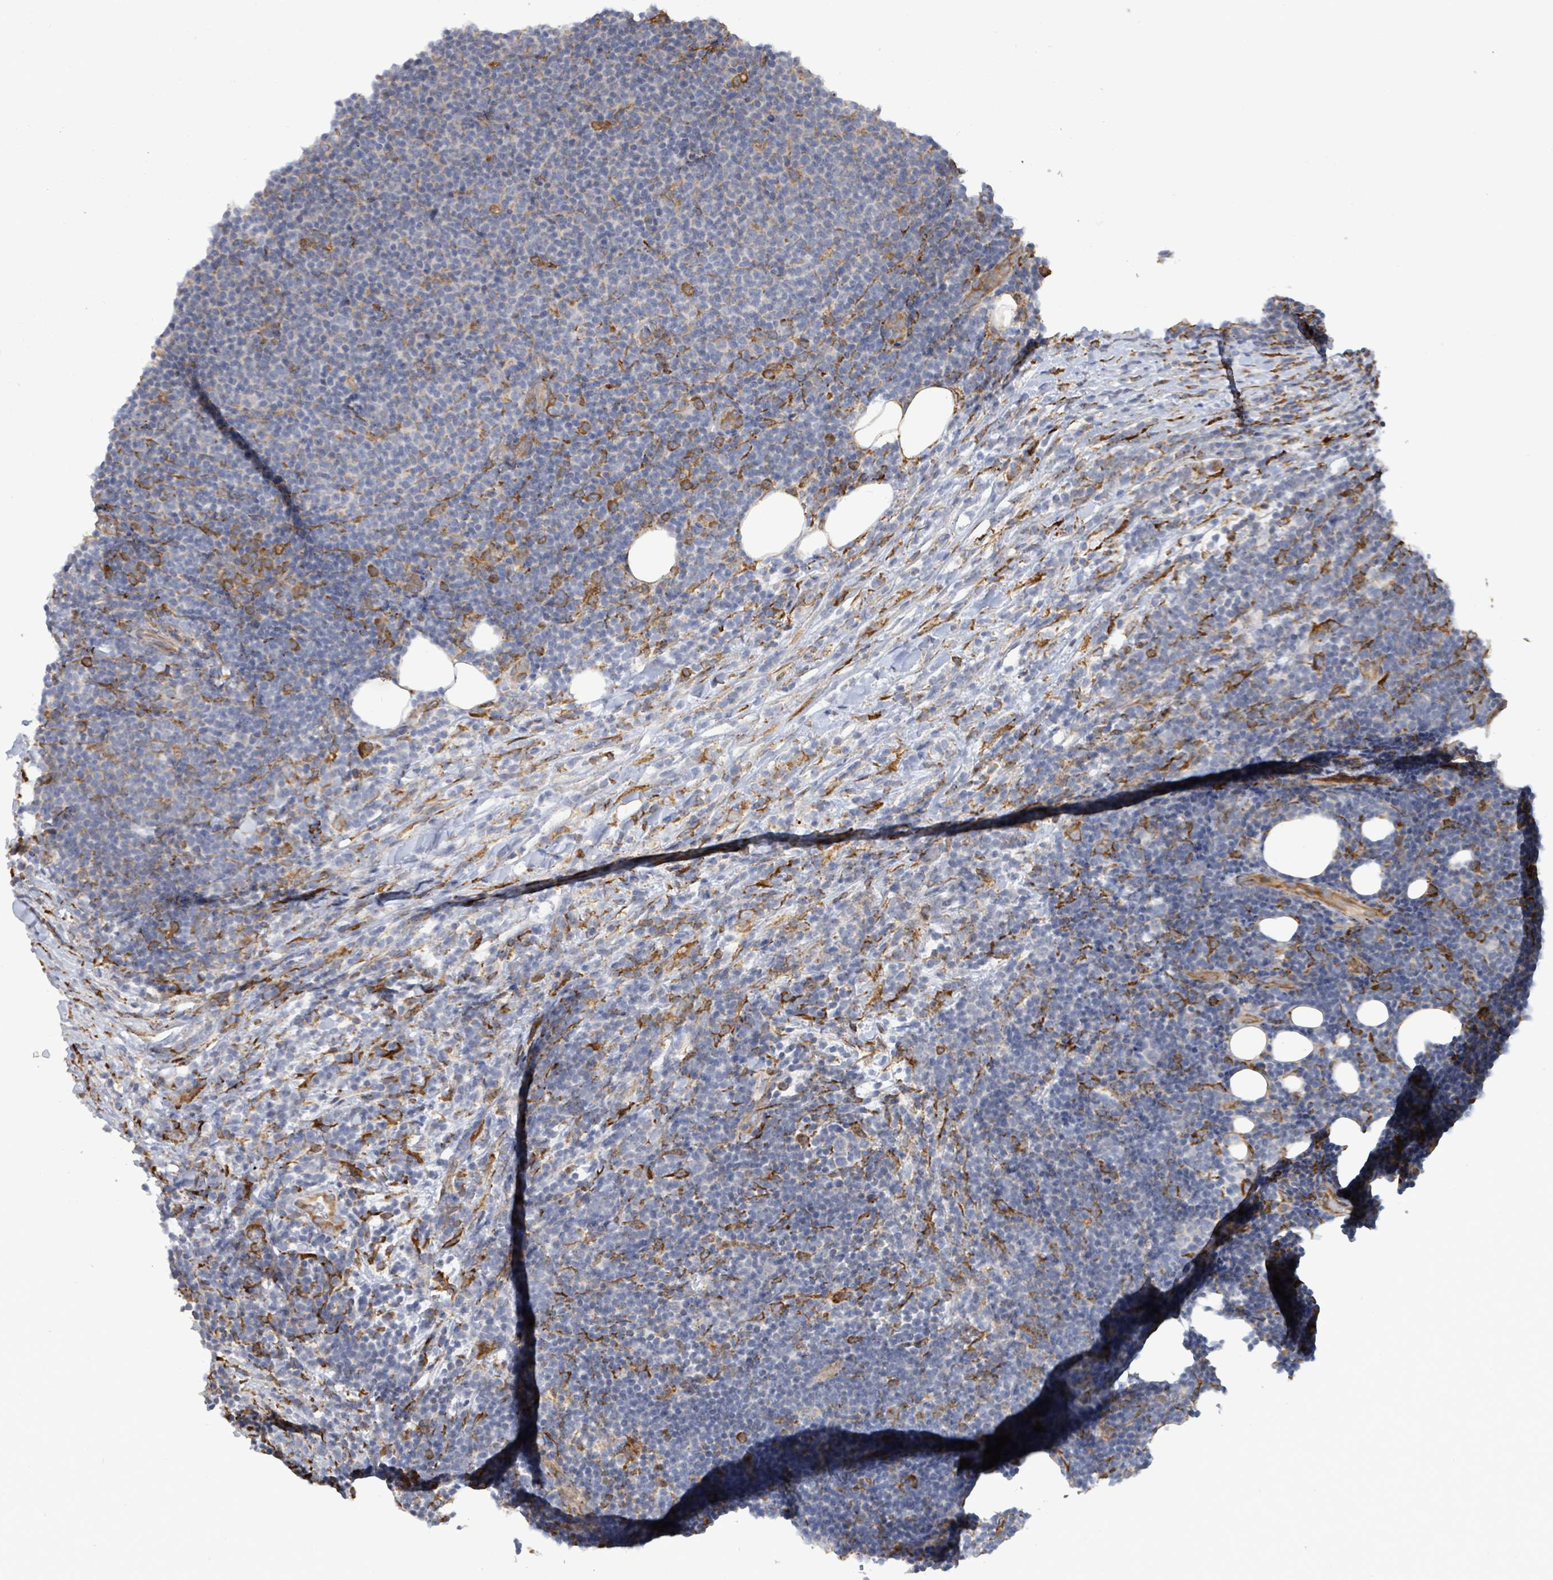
{"staining": {"intensity": "negative", "quantity": "none", "location": "none"}, "tissue": "lymphoma", "cell_type": "Tumor cells", "image_type": "cancer", "snomed": [{"axis": "morphology", "description": "Malignant lymphoma, non-Hodgkin's type, Low grade"}, {"axis": "topography", "description": "Lymph node"}], "caption": "Tumor cells are negative for protein expression in human malignant lymphoma, non-Hodgkin's type (low-grade).", "gene": "RFPL4A", "patient": {"sex": "male", "age": 66}}